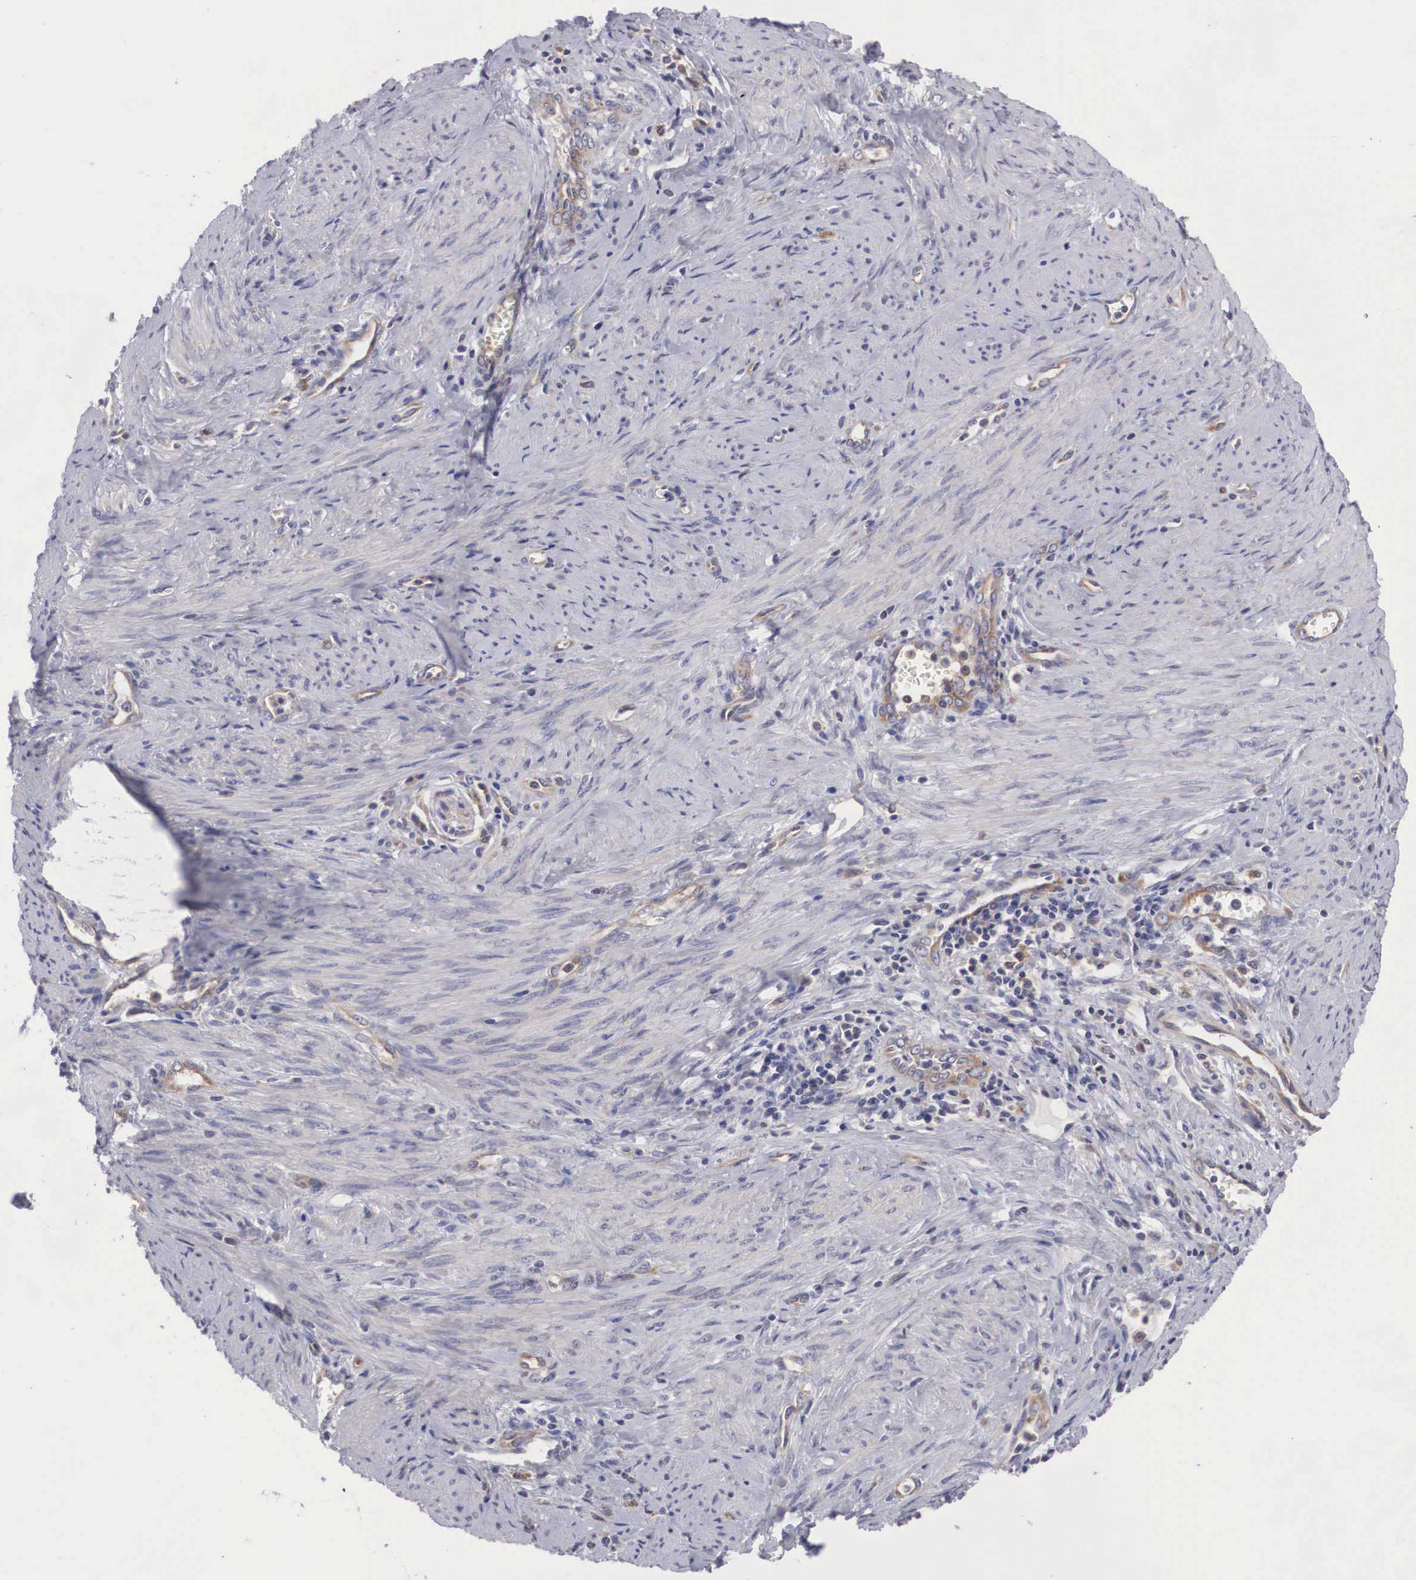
{"staining": {"intensity": "weak", "quantity": "25%-75%", "location": "cytoplasmic/membranous"}, "tissue": "cervical cancer", "cell_type": "Tumor cells", "image_type": "cancer", "snomed": [{"axis": "morphology", "description": "Normal tissue, NOS"}, {"axis": "morphology", "description": "Adenocarcinoma, NOS"}, {"axis": "topography", "description": "Cervix"}], "caption": "IHC histopathology image of neoplastic tissue: cervical cancer (adenocarcinoma) stained using immunohistochemistry (IHC) shows low levels of weak protein expression localized specifically in the cytoplasmic/membranous of tumor cells, appearing as a cytoplasmic/membranous brown color.", "gene": "GRIPAP1", "patient": {"sex": "female", "age": 34}}